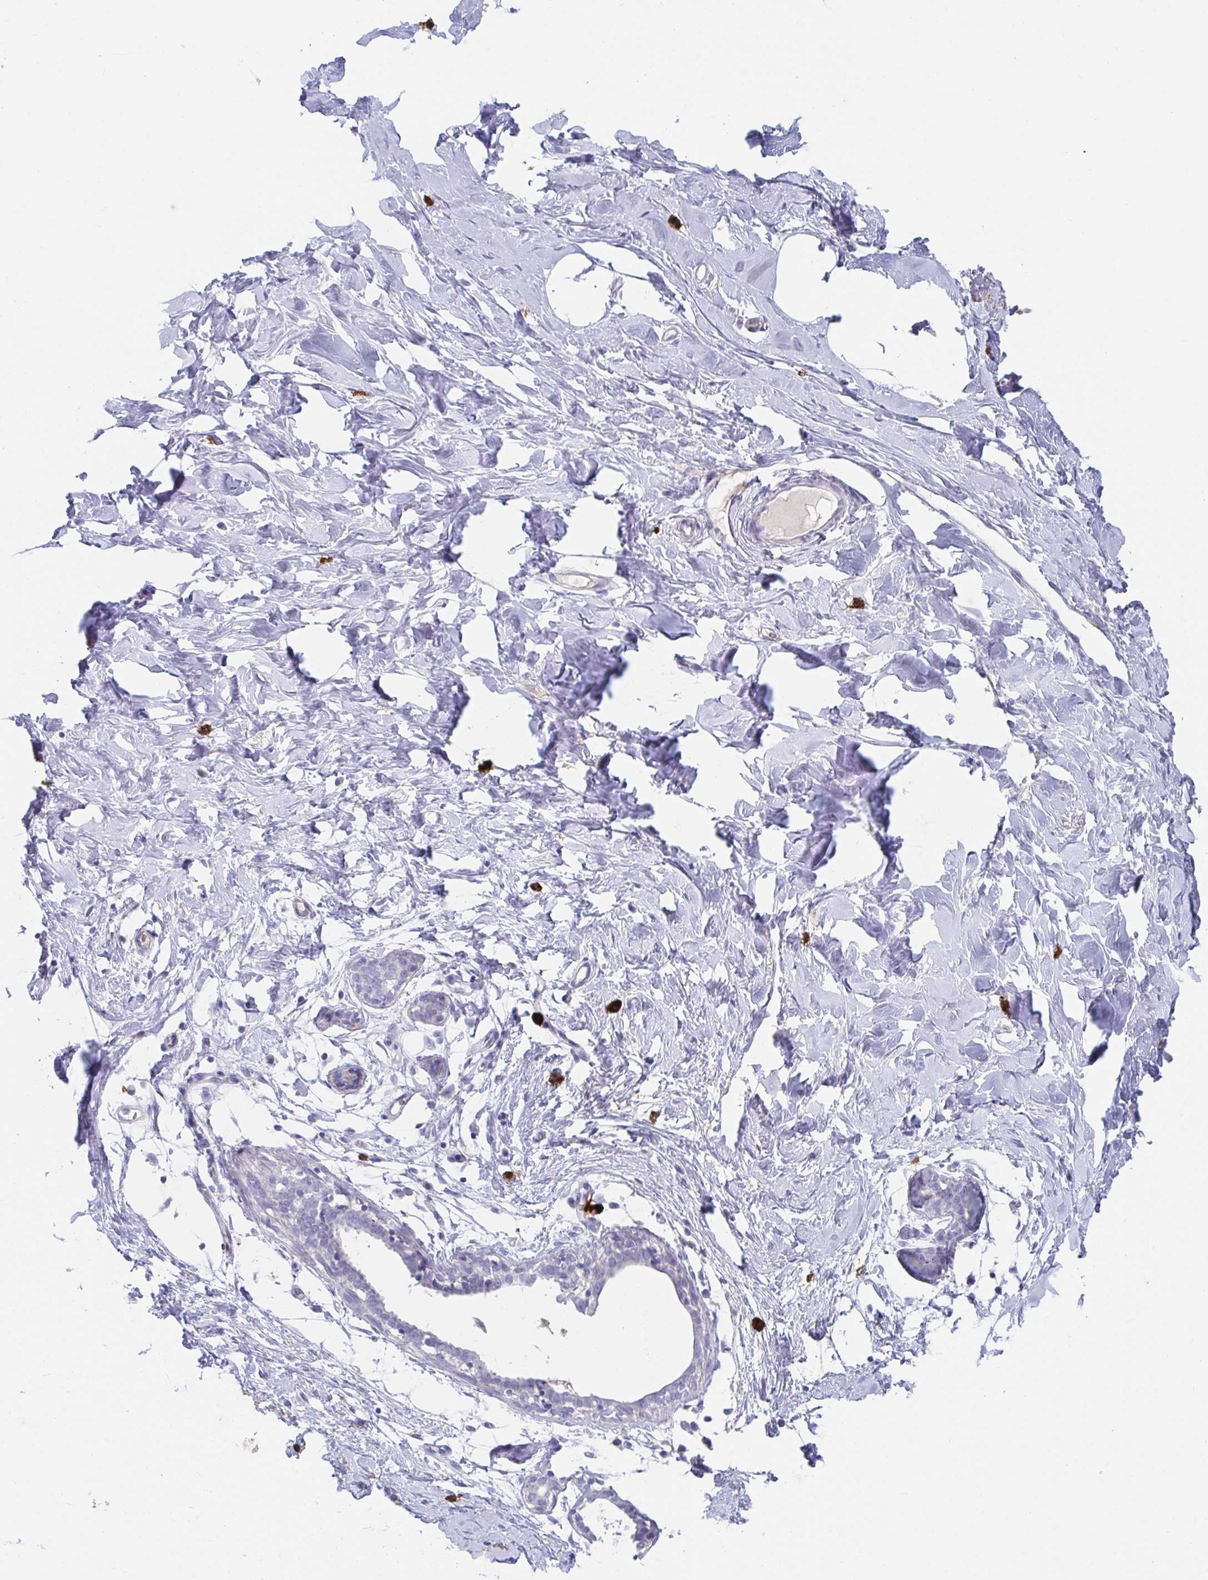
{"staining": {"intensity": "negative", "quantity": "none", "location": "none"}, "tissue": "breast", "cell_type": "Adipocytes", "image_type": "normal", "snomed": [{"axis": "morphology", "description": "Normal tissue, NOS"}, {"axis": "topography", "description": "Breast"}], "caption": "There is no significant expression in adipocytes of breast. (DAB (3,3'-diaminobenzidine) immunohistochemistry (IHC) visualized using brightfield microscopy, high magnification).", "gene": "KCNK5", "patient": {"sex": "female", "age": 27}}